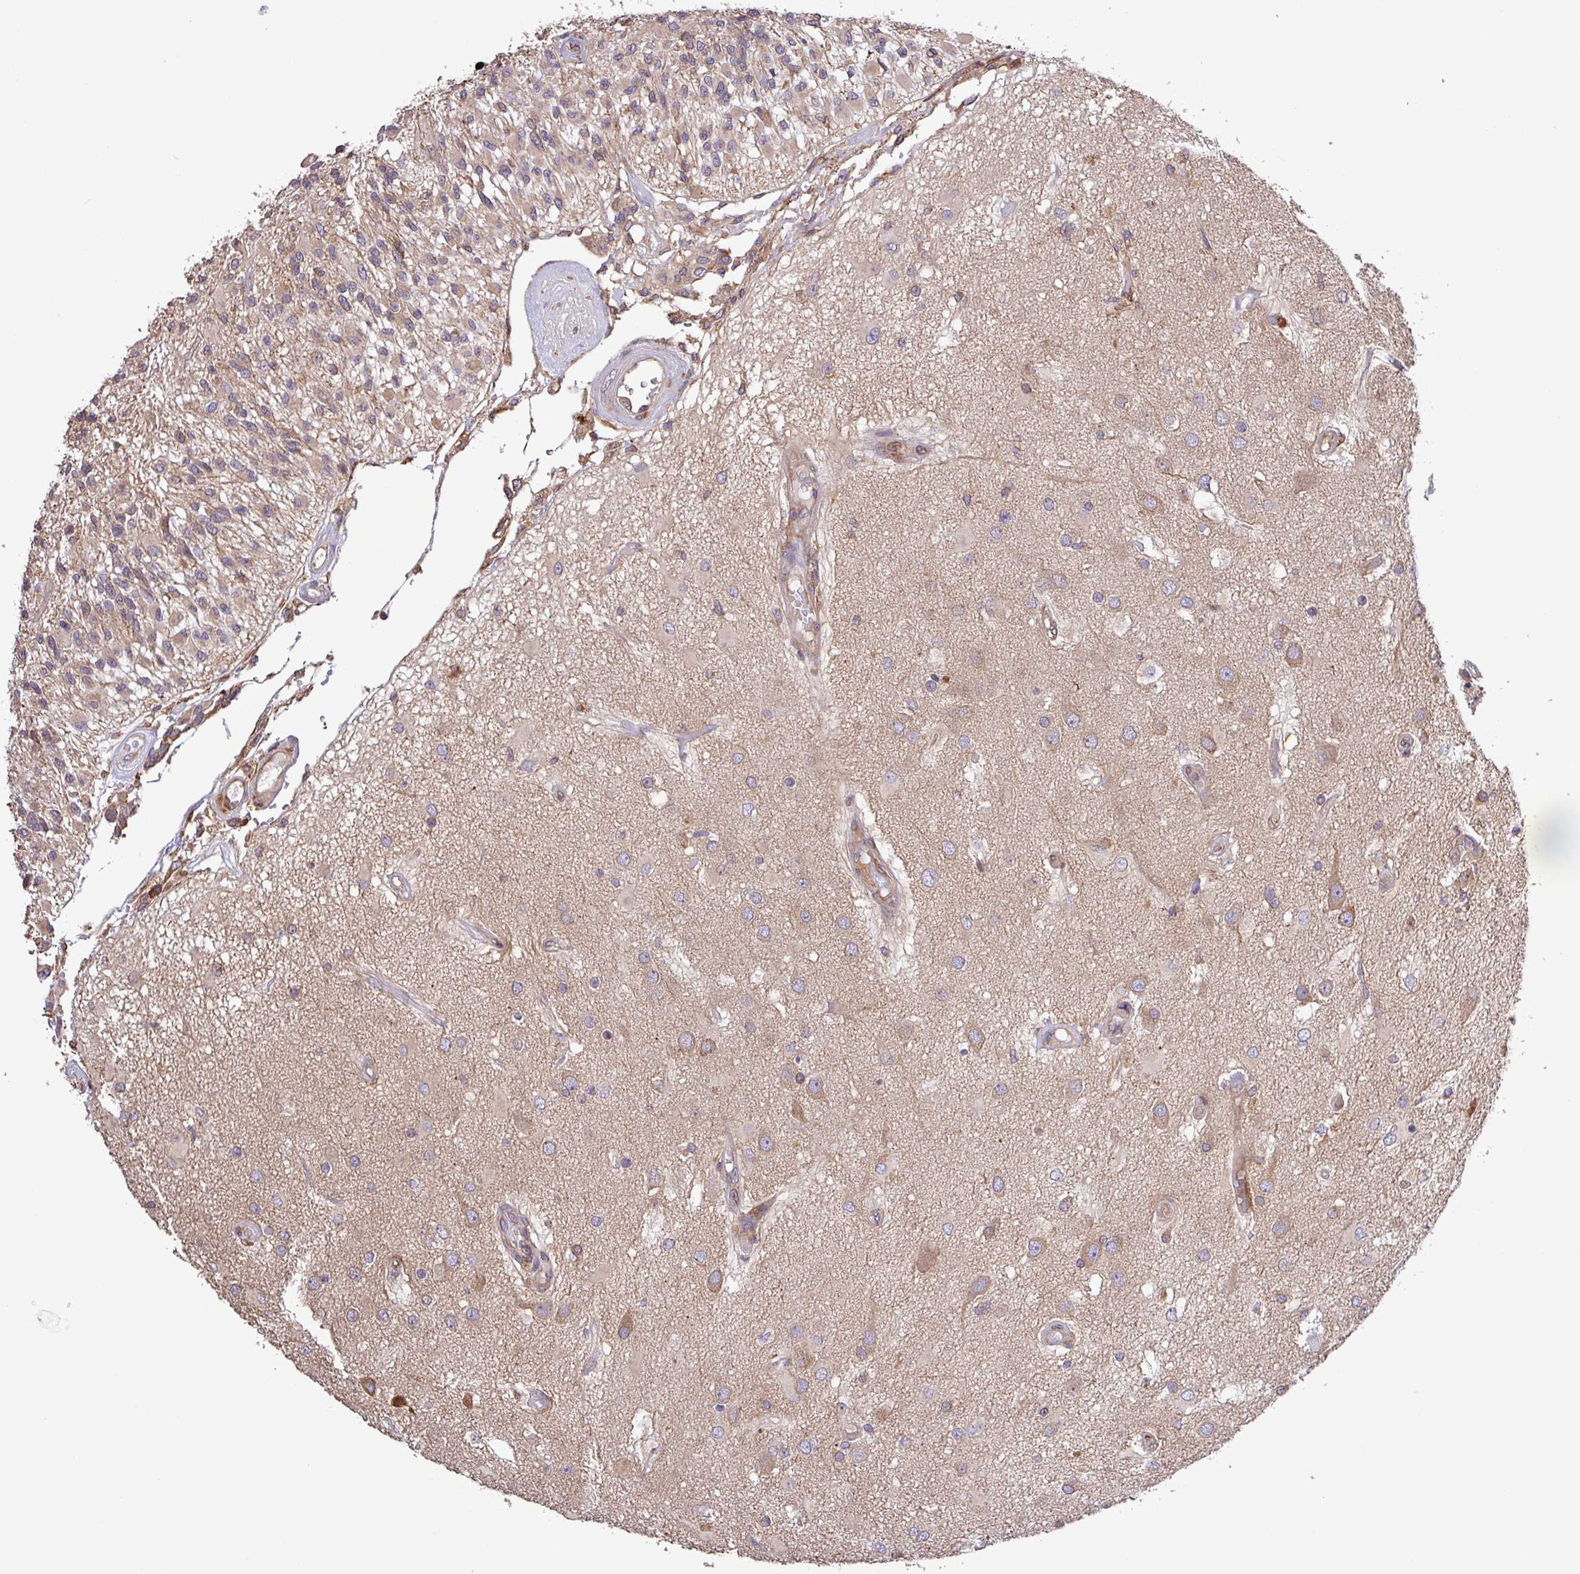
{"staining": {"intensity": "weak", "quantity": "25%-75%", "location": "cytoplasmic/membranous"}, "tissue": "glioma", "cell_type": "Tumor cells", "image_type": "cancer", "snomed": [{"axis": "morphology", "description": "Glioma, malignant, High grade"}, {"axis": "morphology", "description": "Glioblastoma, NOS"}, {"axis": "topography", "description": "Brain"}], "caption": "The photomicrograph demonstrates immunohistochemical staining of glioma. There is weak cytoplasmic/membranous staining is identified in about 25%-75% of tumor cells.", "gene": "MEGF6", "patient": {"sex": "male", "age": 60}}